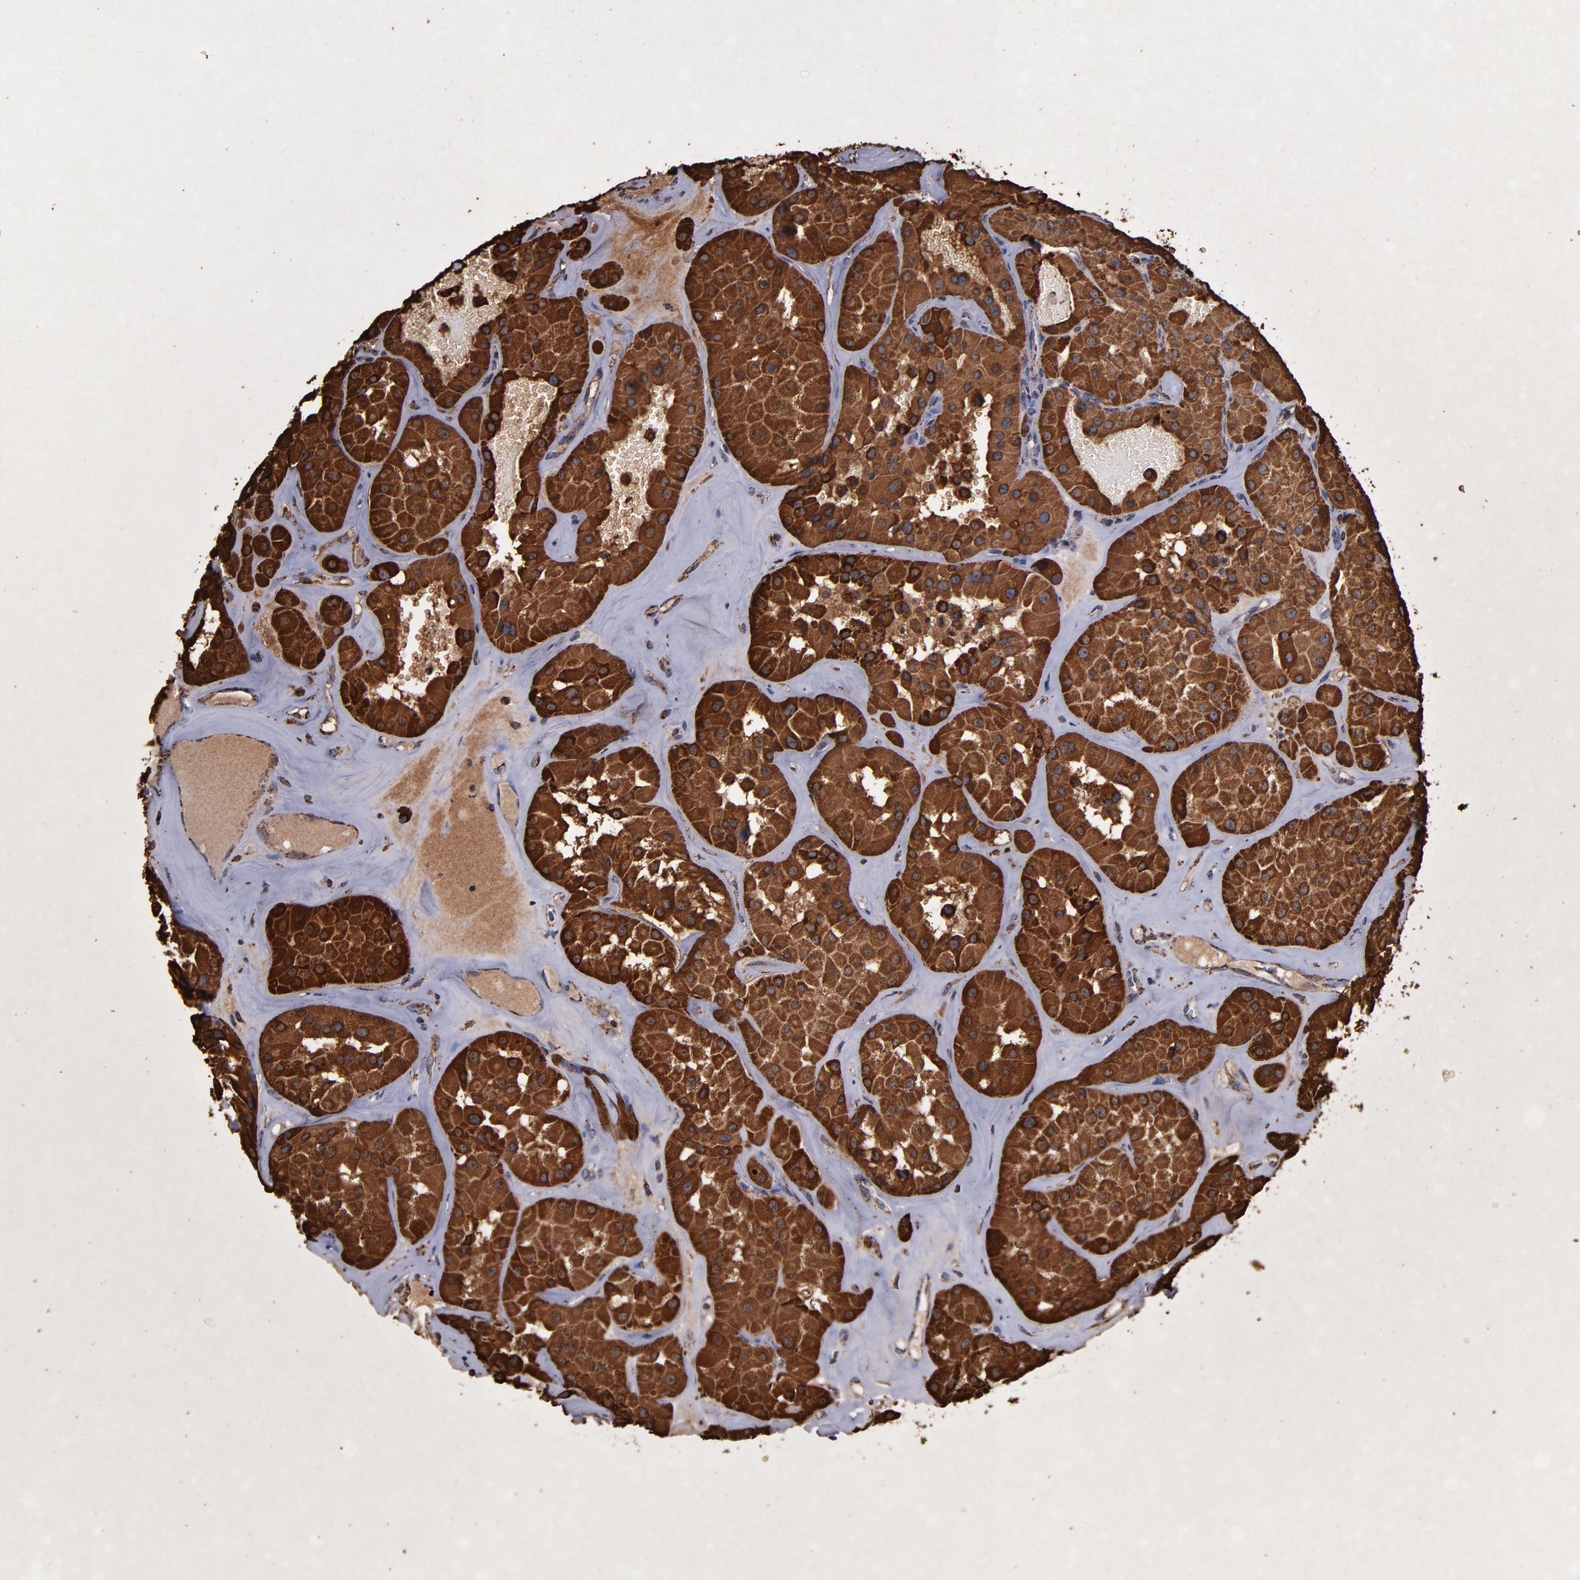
{"staining": {"intensity": "strong", "quantity": ">75%", "location": "cytoplasmic/membranous"}, "tissue": "renal cancer", "cell_type": "Tumor cells", "image_type": "cancer", "snomed": [{"axis": "morphology", "description": "Adenocarcinoma, uncertain malignant potential"}, {"axis": "topography", "description": "Kidney"}], "caption": "A photomicrograph showing strong cytoplasmic/membranous expression in approximately >75% of tumor cells in adenocarcinoma,  uncertain malignant potential (renal), as visualized by brown immunohistochemical staining.", "gene": "SOD2", "patient": {"sex": "male", "age": 63}}